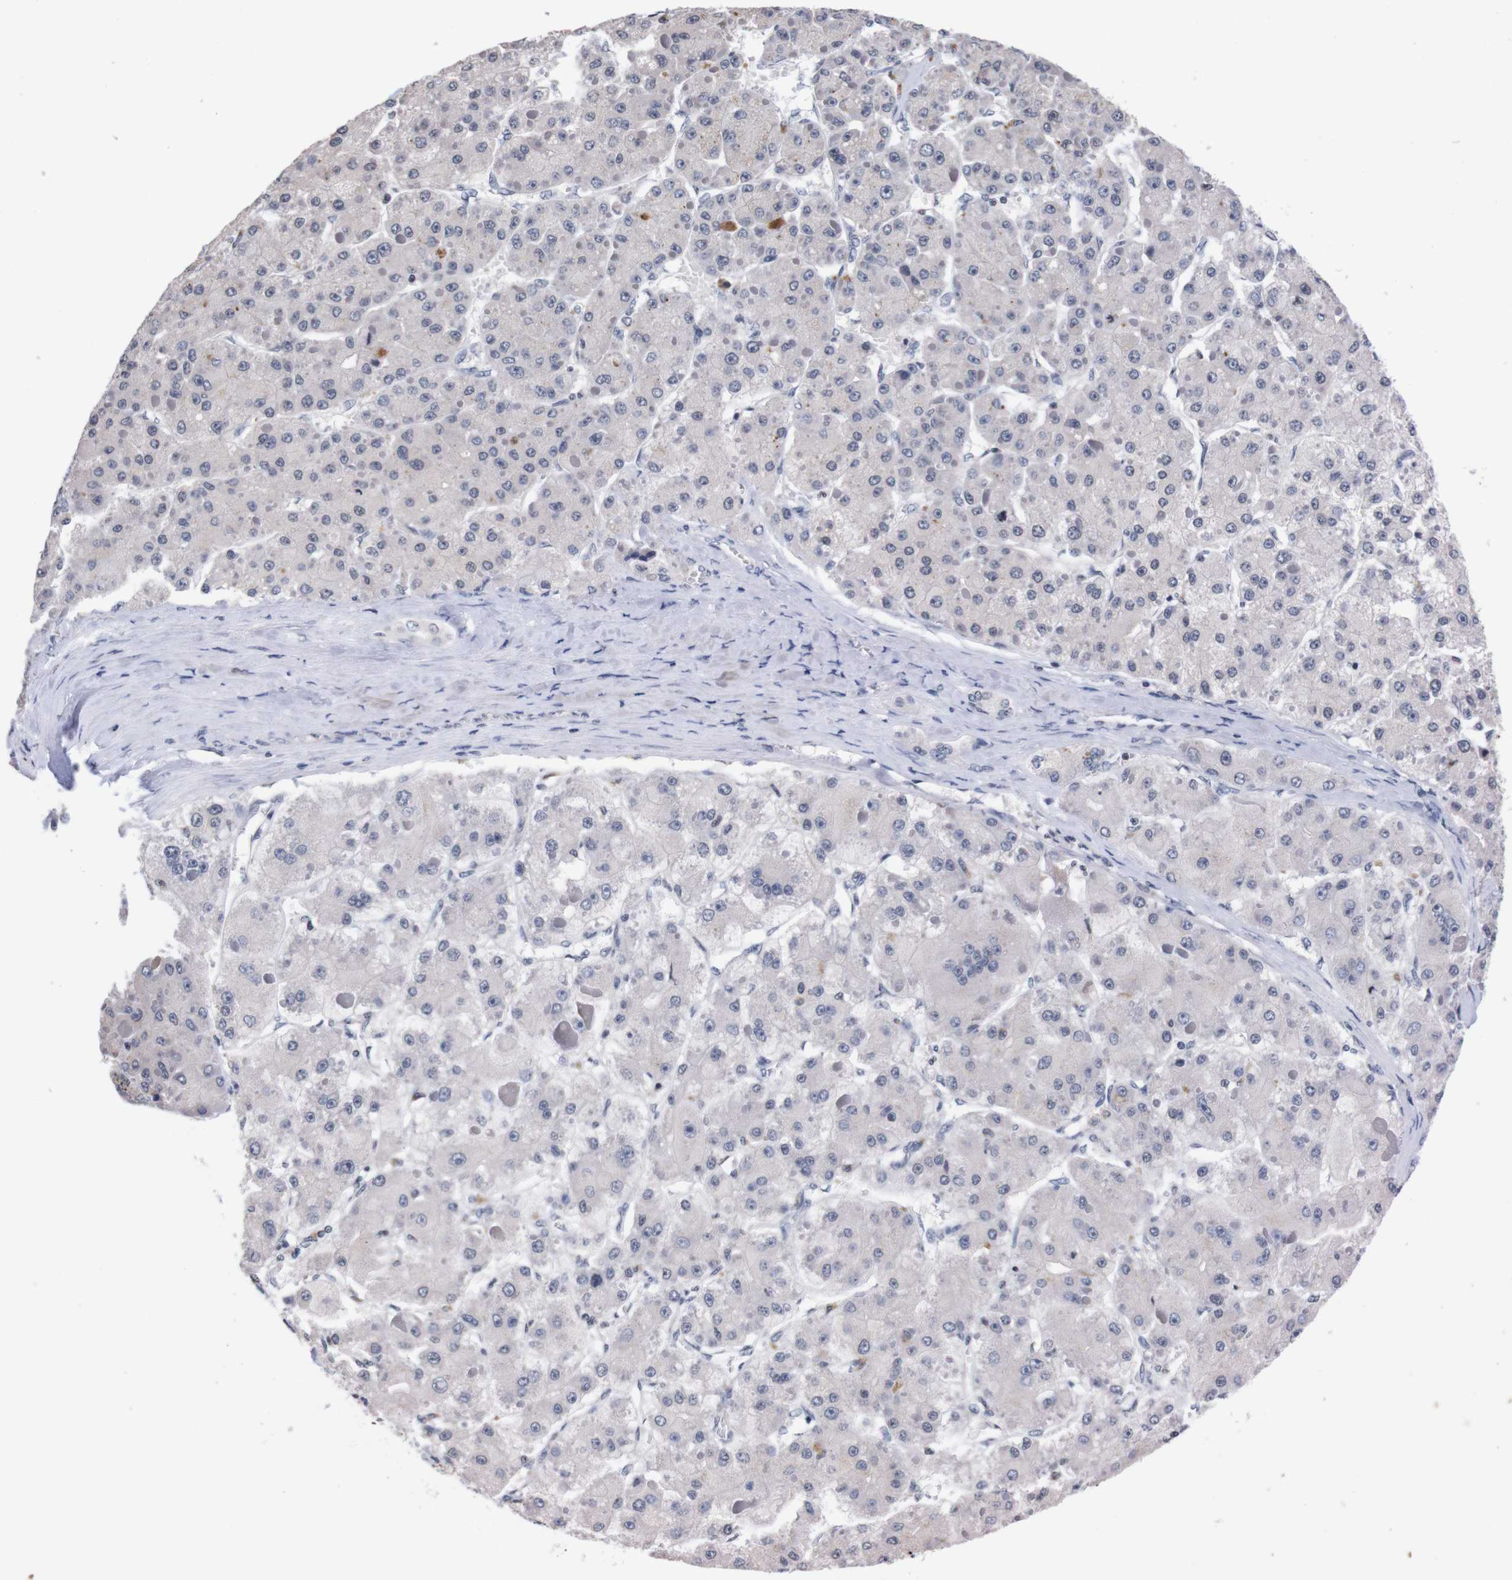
{"staining": {"intensity": "negative", "quantity": "none", "location": "none"}, "tissue": "liver cancer", "cell_type": "Tumor cells", "image_type": "cancer", "snomed": [{"axis": "morphology", "description": "Carcinoma, Hepatocellular, NOS"}, {"axis": "topography", "description": "Liver"}], "caption": "Immunohistochemistry (IHC) histopathology image of human liver hepatocellular carcinoma stained for a protein (brown), which exhibits no staining in tumor cells.", "gene": "TNFRSF21", "patient": {"sex": "female", "age": 73}}